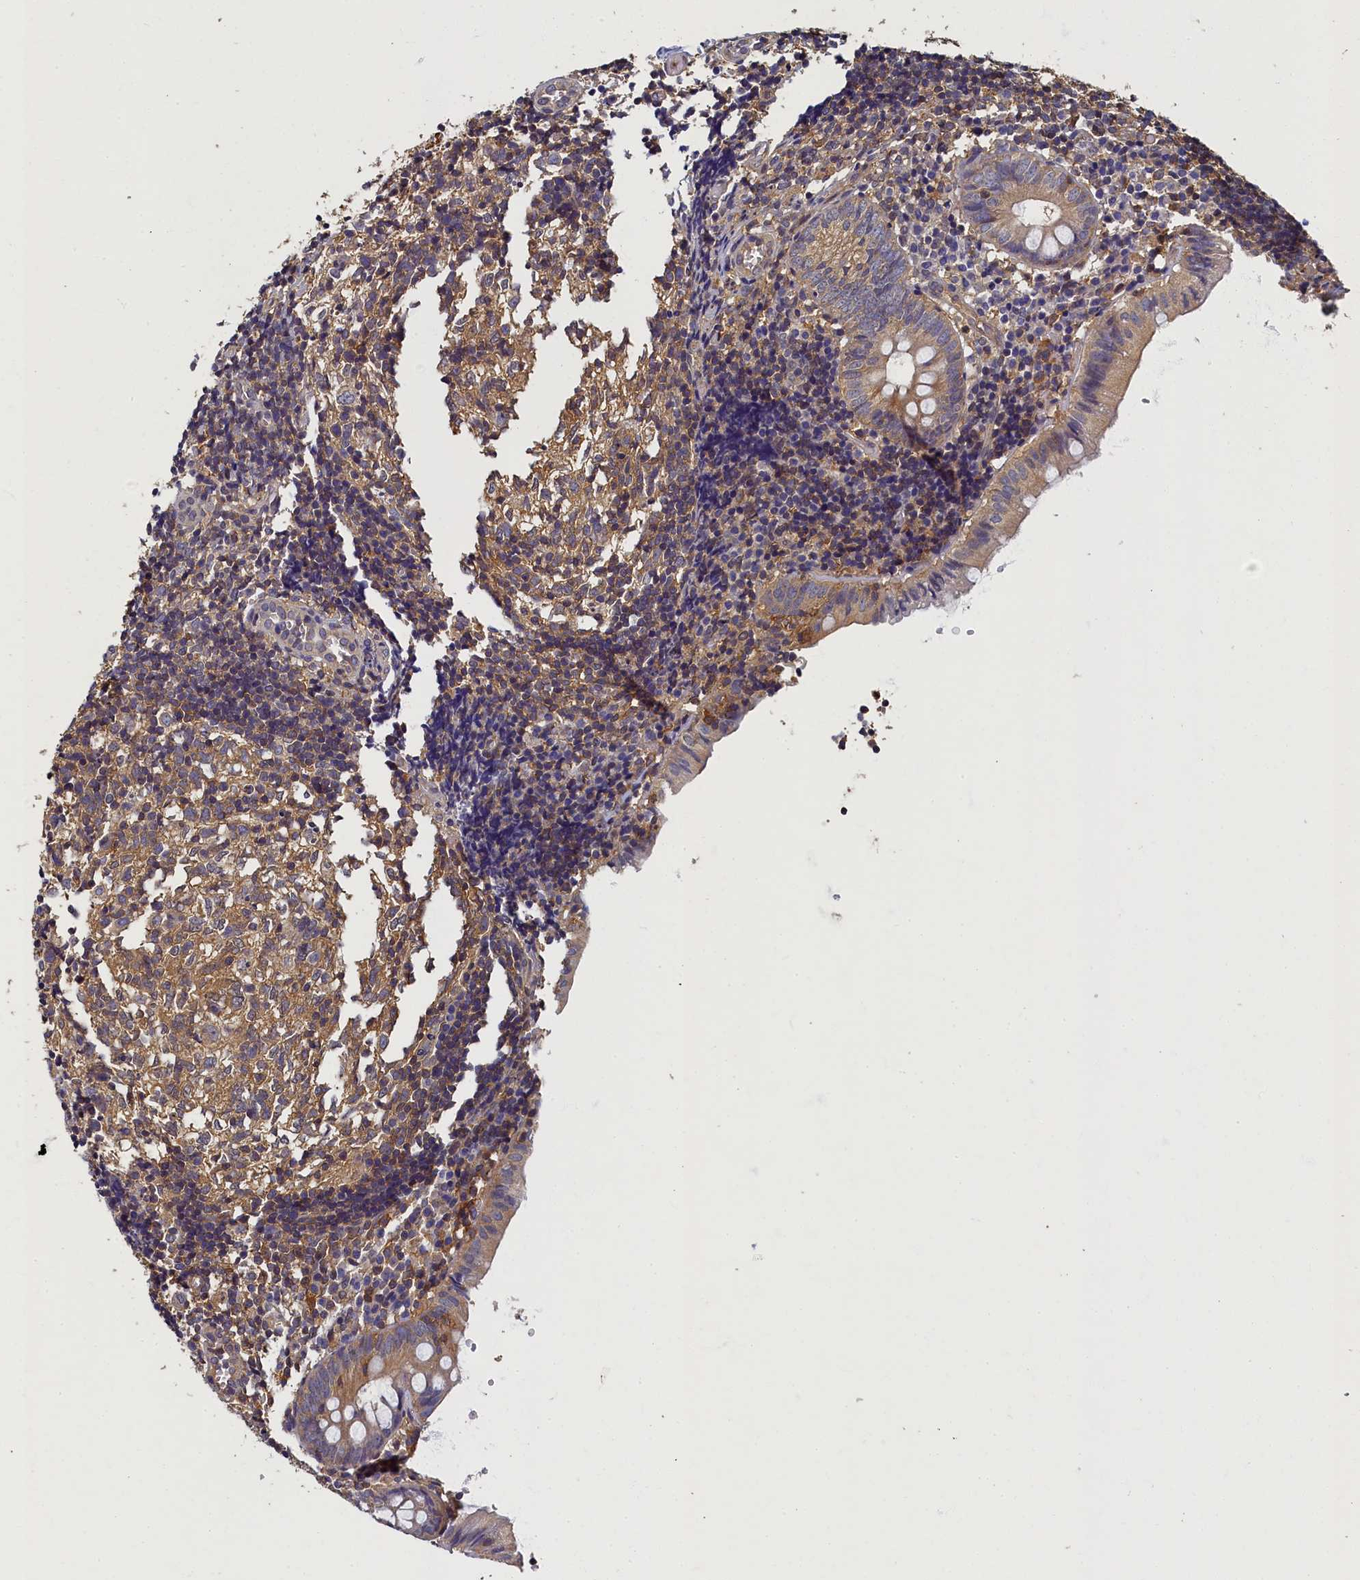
{"staining": {"intensity": "moderate", "quantity": "25%-75%", "location": "cytoplasmic/membranous"}, "tissue": "appendix", "cell_type": "Glandular cells", "image_type": "normal", "snomed": [{"axis": "morphology", "description": "Normal tissue, NOS"}, {"axis": "topography", "description": "Appendix"}], "caption": "Appendix stained with a brown dye reveals moderate cytoplasmic/membranous positive expression in about 25%-75% of glandular cells.", "gene": "TBCB", "patient": {"sex": "male", "age": 8}}